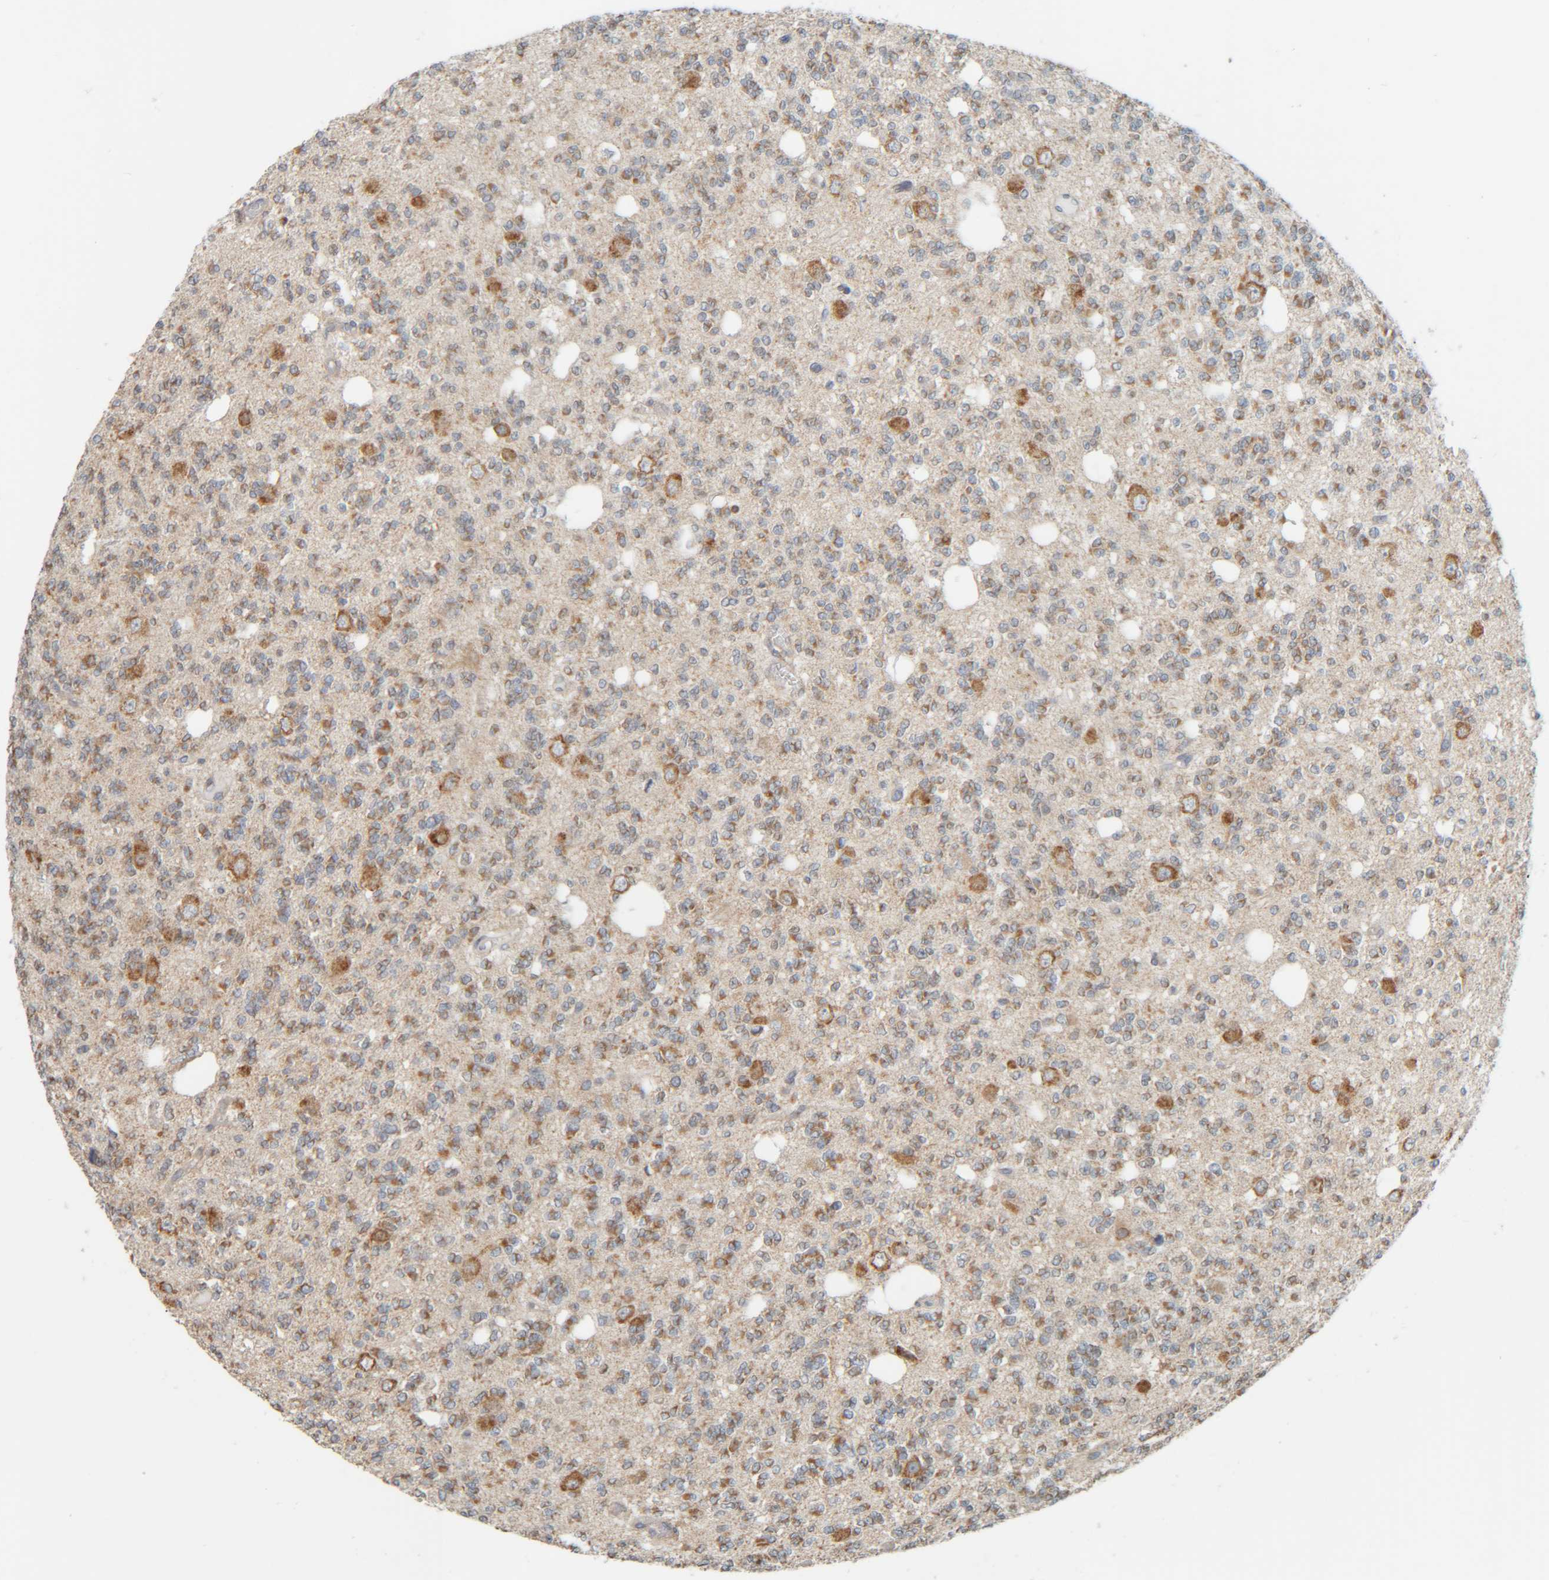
{"staining": {"intensity": "moderate", "quantity": ">75%", "location": "cytoplasmic/membranous"}, "tissue": "glioma", "cell_type": "Tumor cells", "image_type": "cancer", "snomed": [{"axis": "morphology", "description": "Glioma, malignant, Low grade"}, {"axis": "topography", "description": "Brain"}], "caption": "The histopathology image displays immunohistochemical staining of glioma. There is moderate cytoplasmic/membranous expression is present in about >75% of tumor cells.", "gene": "CCDC57", "patient": {"sex": "male", "age": 38}}